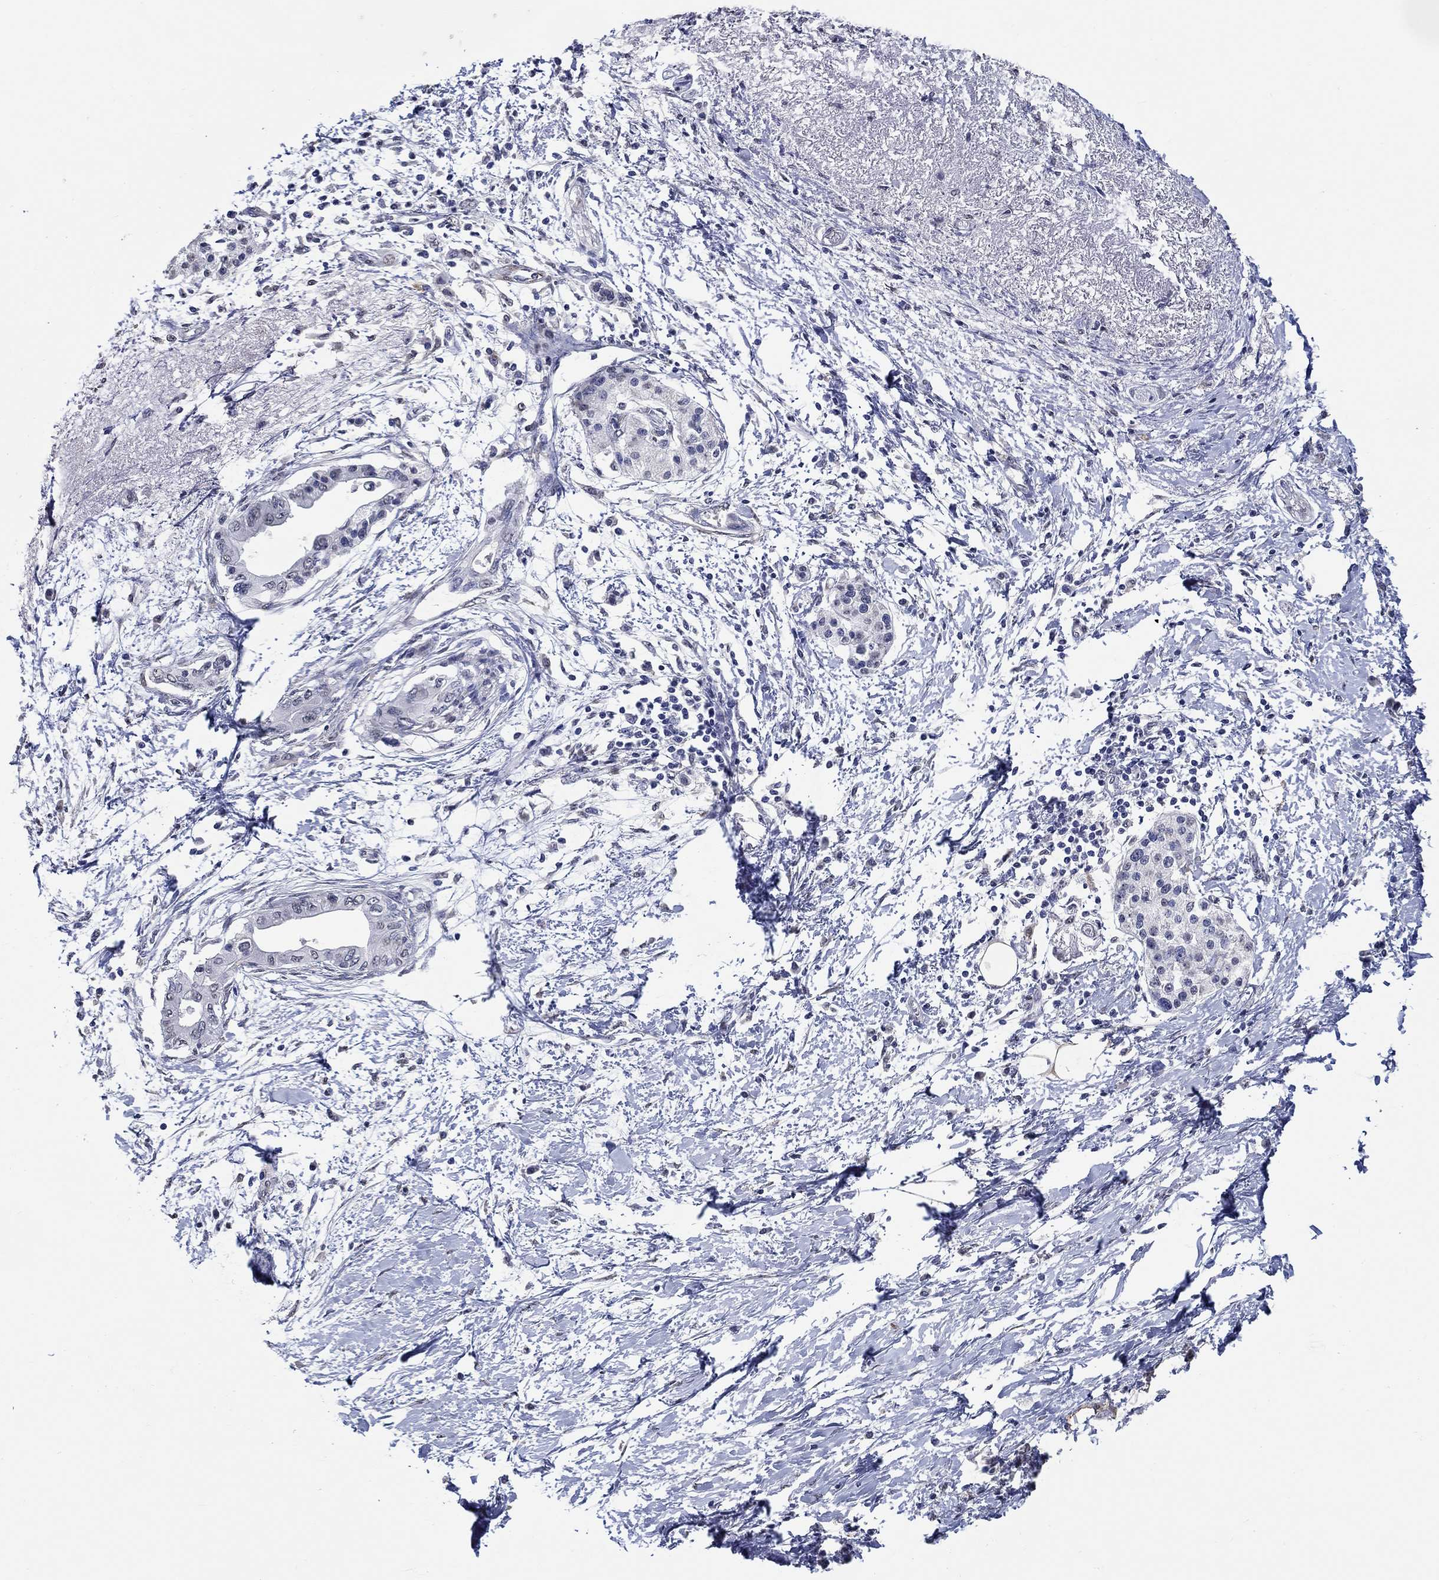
{"staining": {"intensity": "negative", "quantity": "none", "location": "none"}, "tissue": "pancreatic cancer", "cell_type": "Tumor cells", "image_type": "cancer", "snomed": [{"axis": "morphology", "description": "Normal tissue, NOS"}, {"axis": "morphology", "description": "Adenocarcinoma, NOS"}, {"axis": "topography", "description": "Pancreas"}, {"axis": "topography", "description": "Duodenum"}], "caption": "DAB (3,3'-diaminobenzidine) immunohistochemical staining of pancreatic cancer demonstrates no significant expression in tumor cells.", "gene": "PDE1B", "patient": {"sex": "female", "age": 60}}